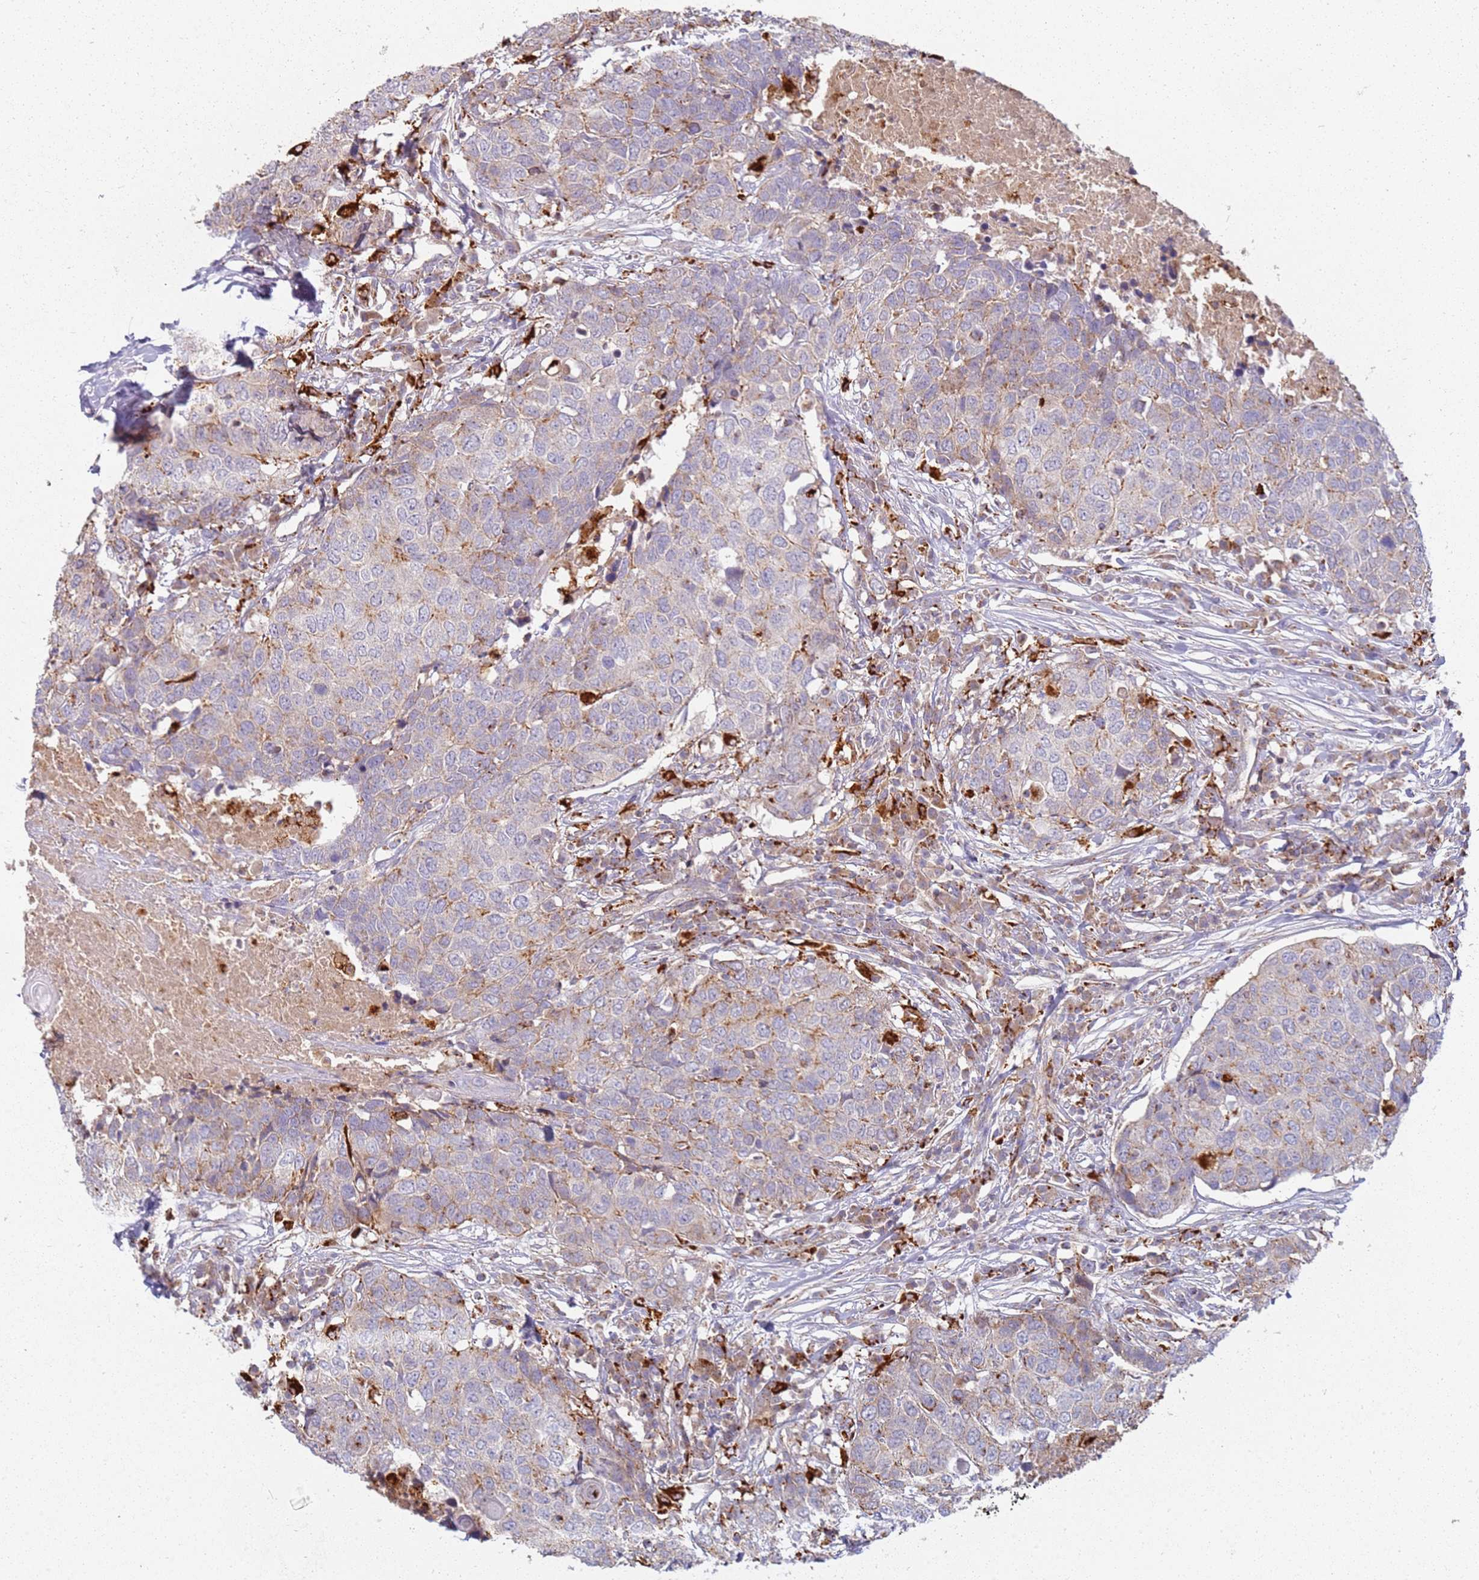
{"staining": {"intensity": "moderate", "quantity": "25%-75%", "location": "cytoplasmic/membranous"}, "tissue": "head and neck cancer", "cell_type": "Tumor cells", "image_type": "cancer", "snomed": [{"axis": "morphology", "description": "Squamous cell carcinoma, NOS"}, {"axis": "topography", "description": "Head-Neck"}], "caption": "The immunohistochemical stain highlights moderate cytoplasmic/membranous staining in tumor cells of head and neck cancer (squamous cell carcinoma) tissue. The staining is performed using DAB (3,3'-diaminobenzidine) brown chromogen to label protein expression. The nuclei are counter-stained blue using hematoxylin.", "gene": "TMEM229B", "patient": {"sex": "male", "age": 66}}